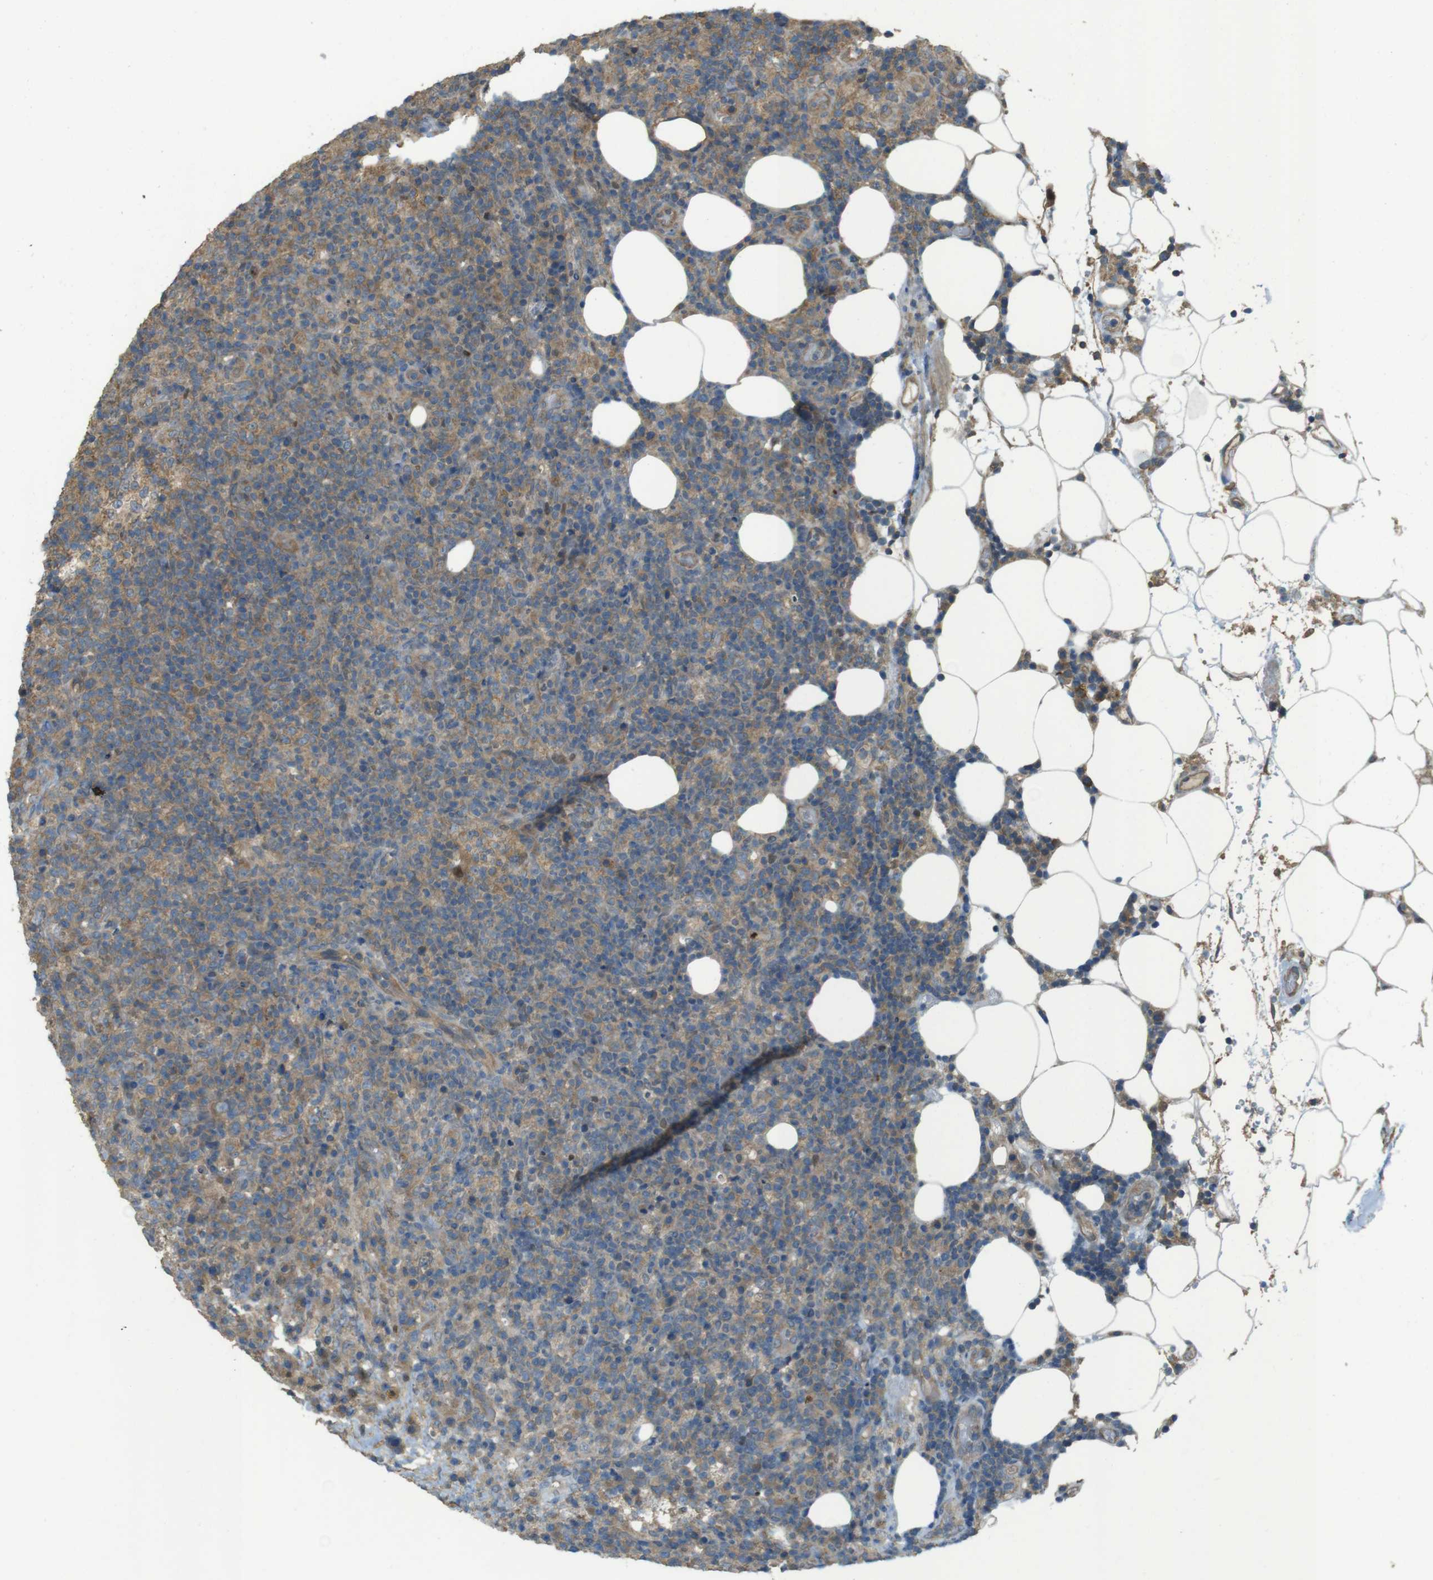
{"staining": {"intensity": "weak", "quantity": ">75%", "location": "cytoplasmic/membranous"}, "tissue": "lymphoma", "cell_type": "Tumor cells", "image_type": "cancer", "snomed": [{"axis": "morphology", "description": "Malignant lymphoma, non-Hodgkin's type, High grade"}, {"axis": "topography", "description": "Lymph node"}], "caption": "This is an image of immunohistochemistry staining of malignant lymphoma, non-Hodgkin's type (high-grade), which shows weak positivity in the cytoplasmic/membranous of tumor cells.", "gene": "ZDHHC20", "patient": {"sex": "female", "age": 76}}